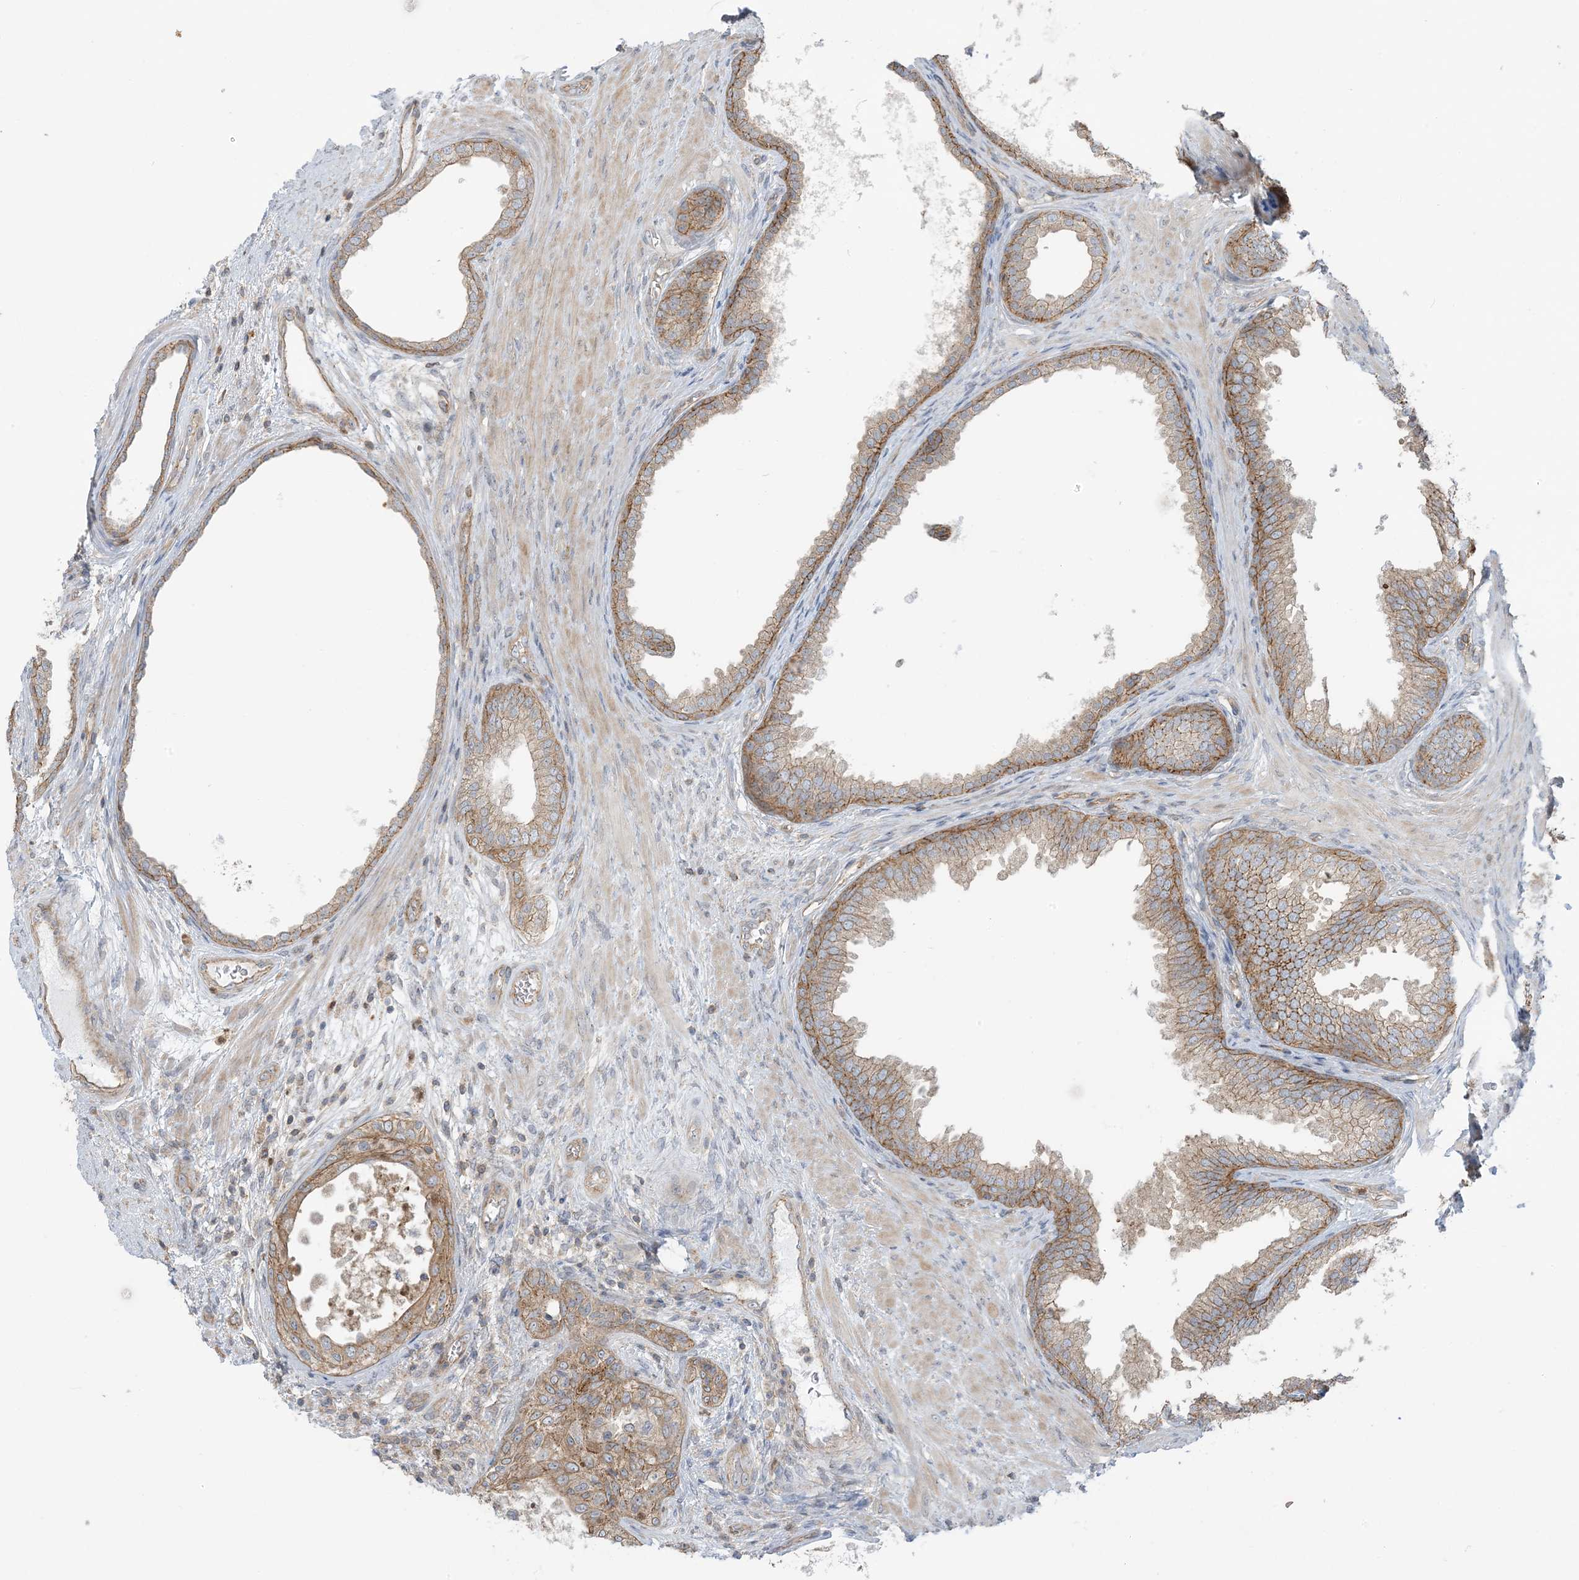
{"staining": {"intensity": "moderate", "quantity": ">75%", "location": "cytoplasmic/membranous"}, "tissue": "prostate", "cell_type": "Glandular cells", "image_type": "normal", "snomed": [{"axis": "morphology", "description": "Normal tissue, NOS"}, {"axis": "topography", "description": "Prostate"}], "caption": "An immunohistochemistry (IHC) image of benign tissue is shown. Protein staining in brown highlights moderate cytoplasmic/membranous positivity in prostate within glandular cells.", "gene": "ICMT", "patient": {"sex": "male", "age": 76}}